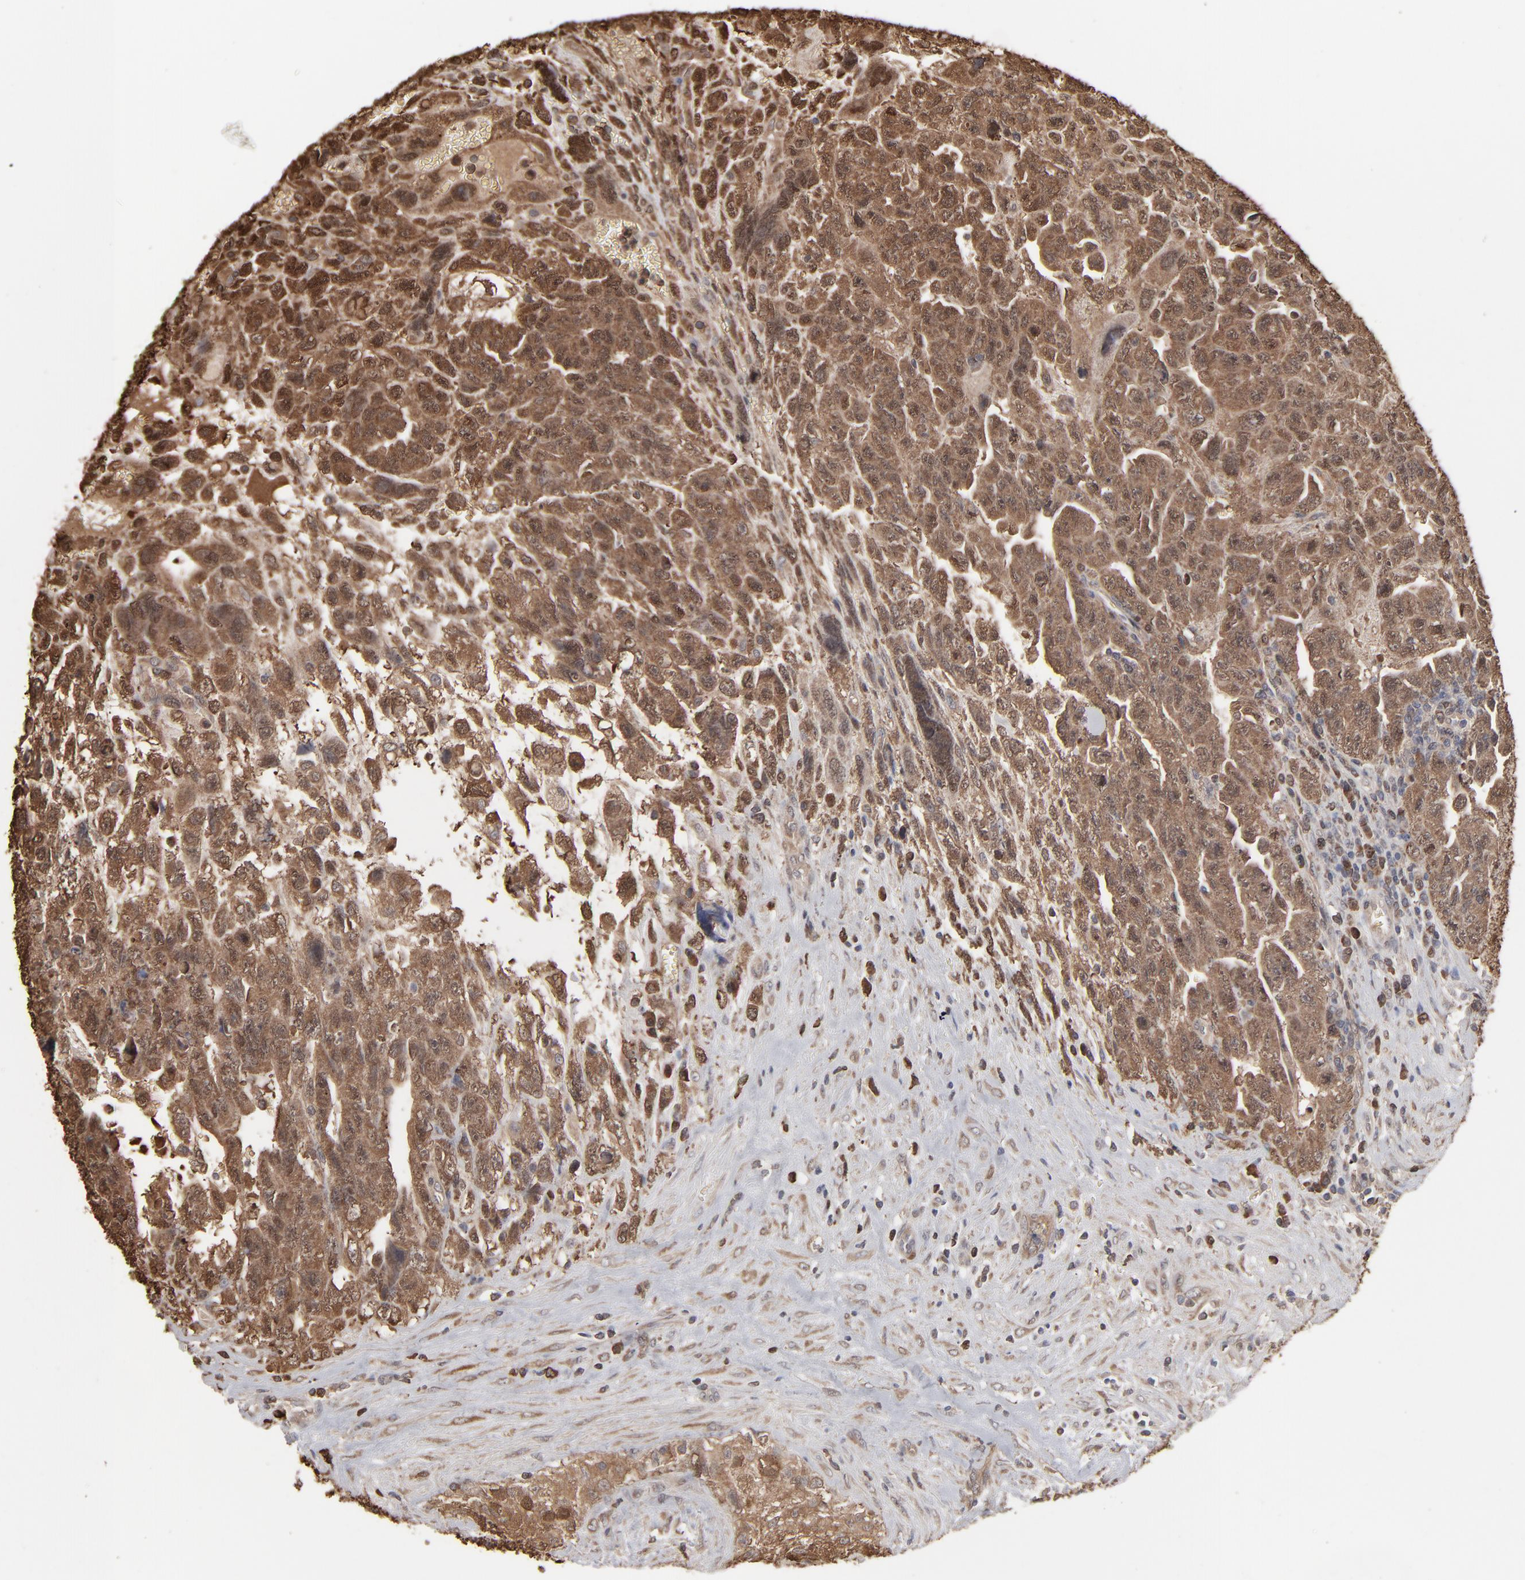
{"staining": {"intensity": "strong", "quantity": ">75%", "location": "cytoplasmic/membranous"}, "tissue": "testis cancer", "cell_type": "Tumor cells", "image_type": "cancer", "snomed": [{"axis": "morphology", "description": "Carcinoma, Embryonal, NOS"}, {"axis": "topography", "description": "Testis"}], "caption": "The immunohistochemical stain labels strong cytoplasmic/membranous positivity in tumor cells of testis embryonal carcinoma tissue. Nuclei are stained in blue.", "gene": "NME1-NME2", "patient": {"sex": "male", "age": 28}}